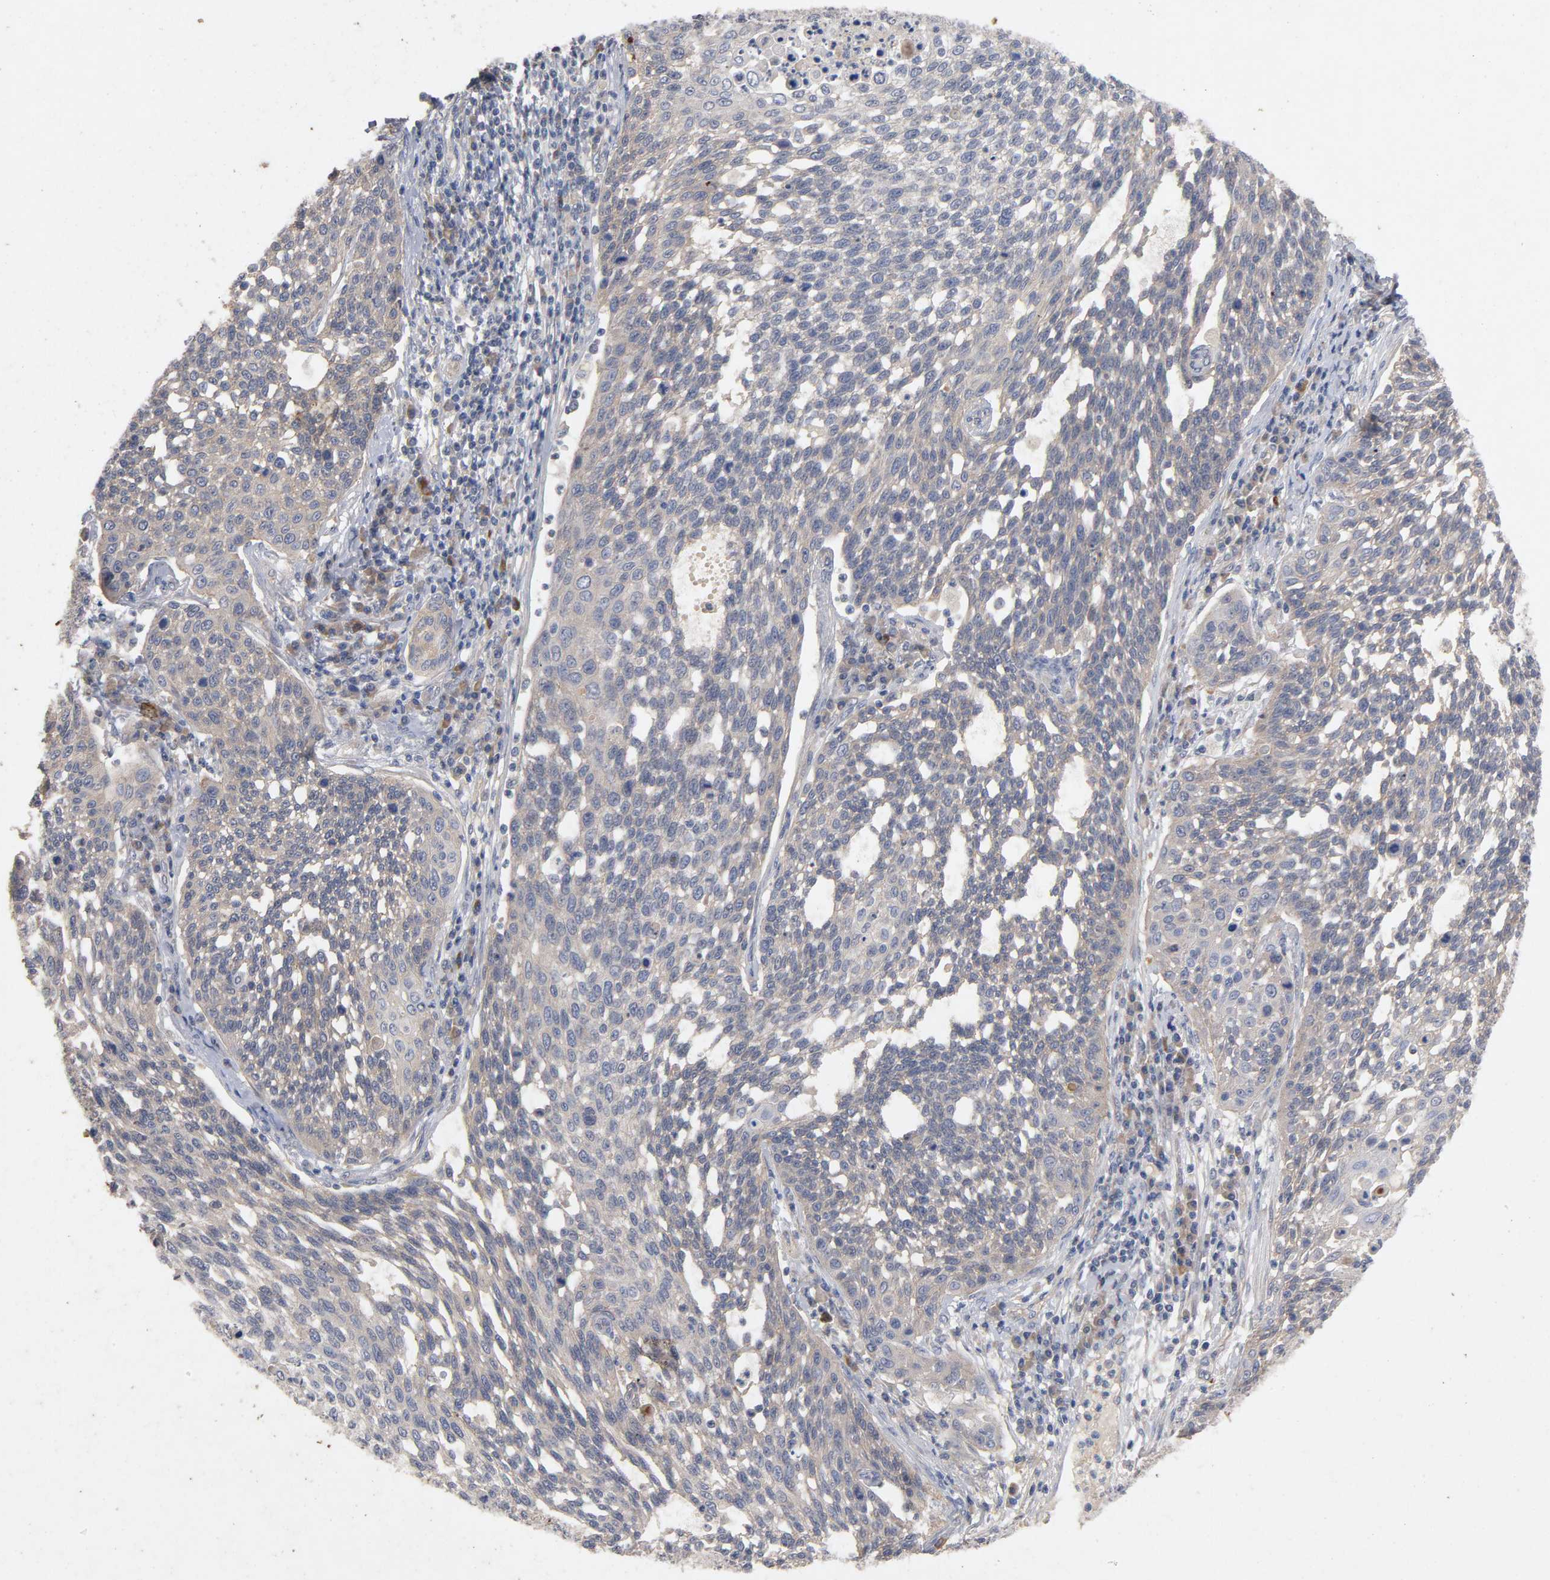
{"staining": {"intensity": "weak", "quantity": ">75%", "location": "cytoplasmic/membranous"}, "tissue": "cervical cancer", "cell_type": "Tumor cells", "image_type": "cancer", "snomed": [{"axis": "morphology", "description": "Squamous cell carcinoma, NOS"}, {"axis": "topography", "description": "Cervix"}], "caption": "Human cervical cancer stained for a protein (brown) exhibits weak cytoplasmic/membranous positive expression in about >75% of tumor cells.", "gene": "PDZD11", "patient": {"sex": "female", "age": 34}}